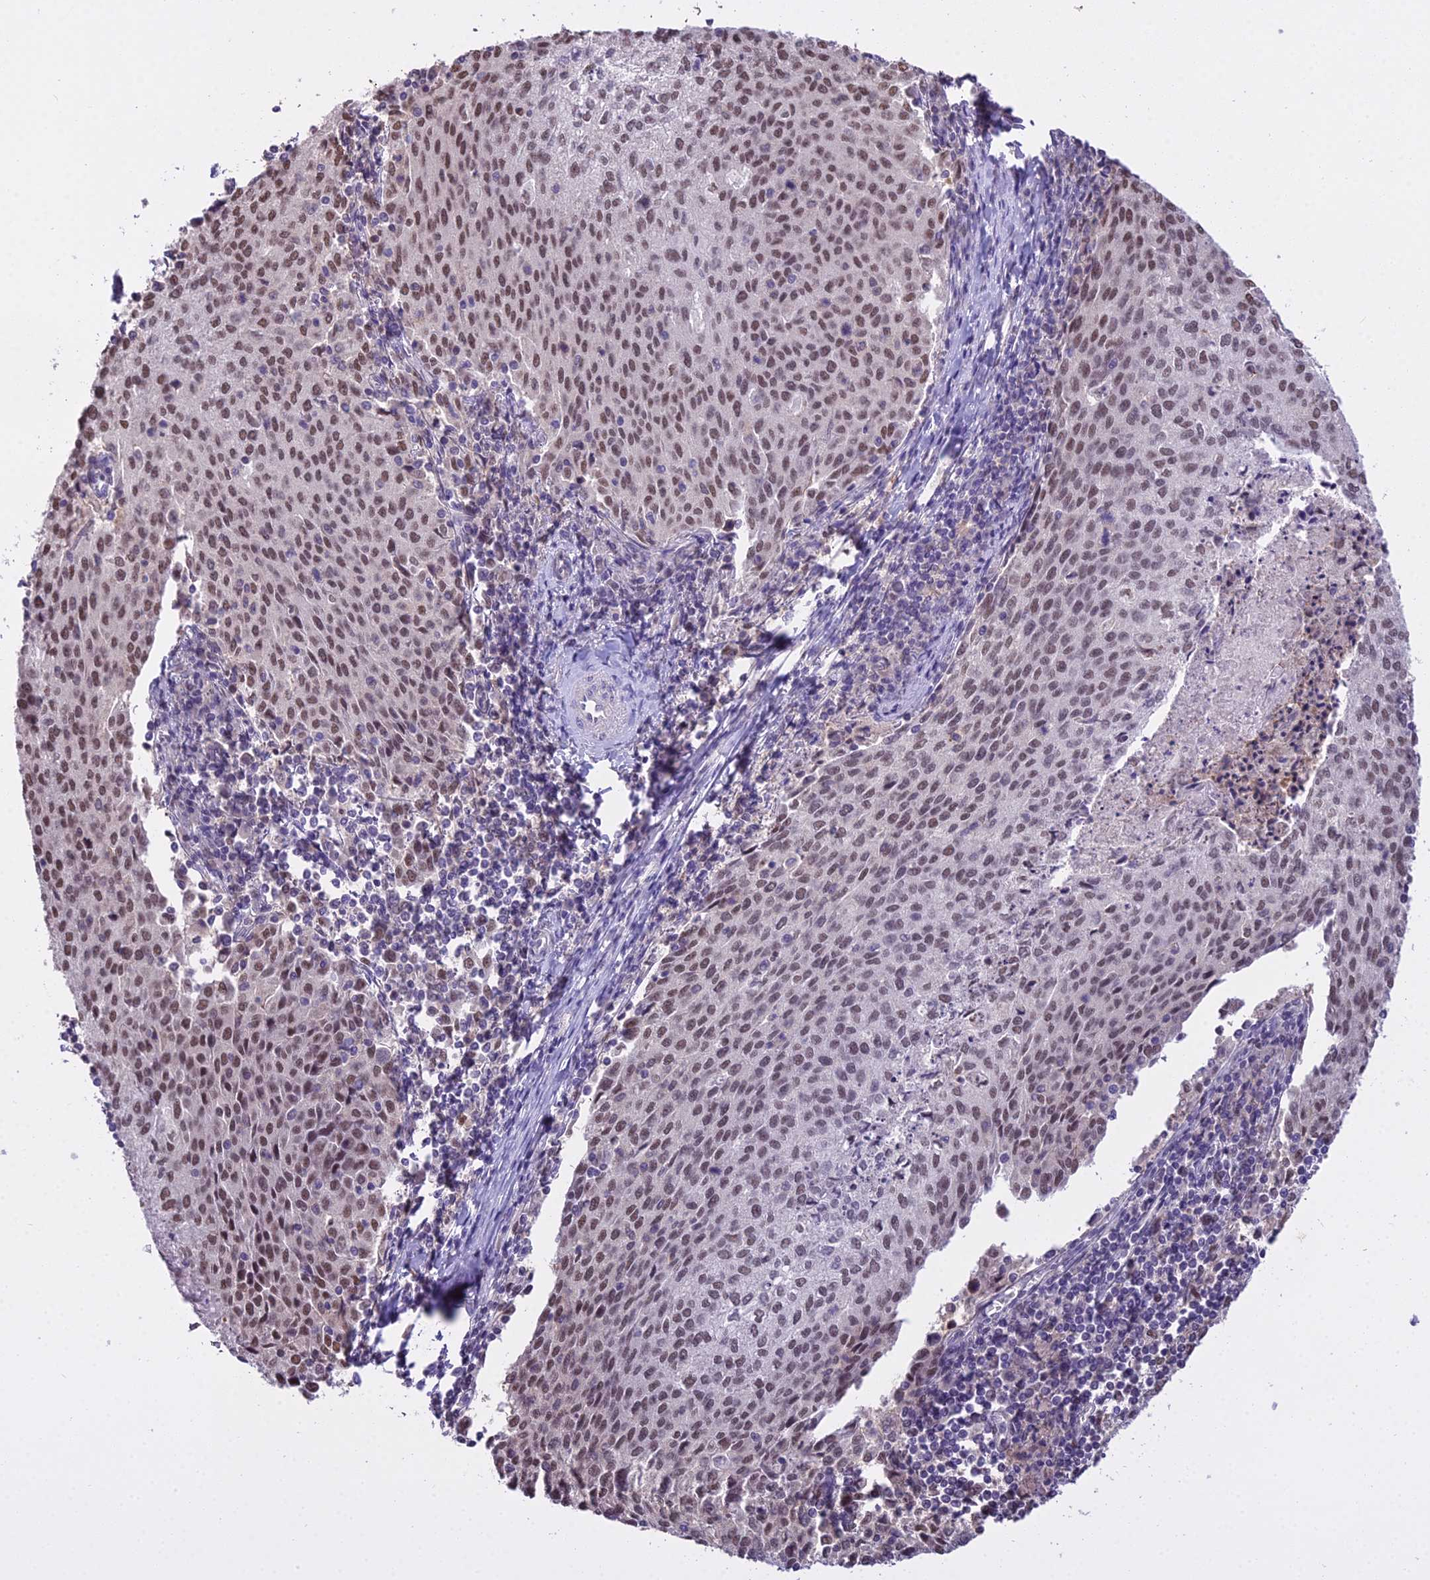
{"staining": {"intensity": "moderate", "quantity": ">75%", "location": "nuclear"}, "tissue": "cervical cancer", "cell_type": "Tumor cells", "image_type": "cancer", "snomed": [{"axis": "morphology", "description": "Squamous cell carcinoma, NOS"}, {"axis": "topography", "description": "Cervix"}], "caption": "Squamous cell carcinoma (cervical) was stained to show a protein in brown. There is medium levels of moderate nuclear positivity in about >75% of tumor cells.", "gene": "MAT2A", "patient": {"sex": "female", "age": 46}}